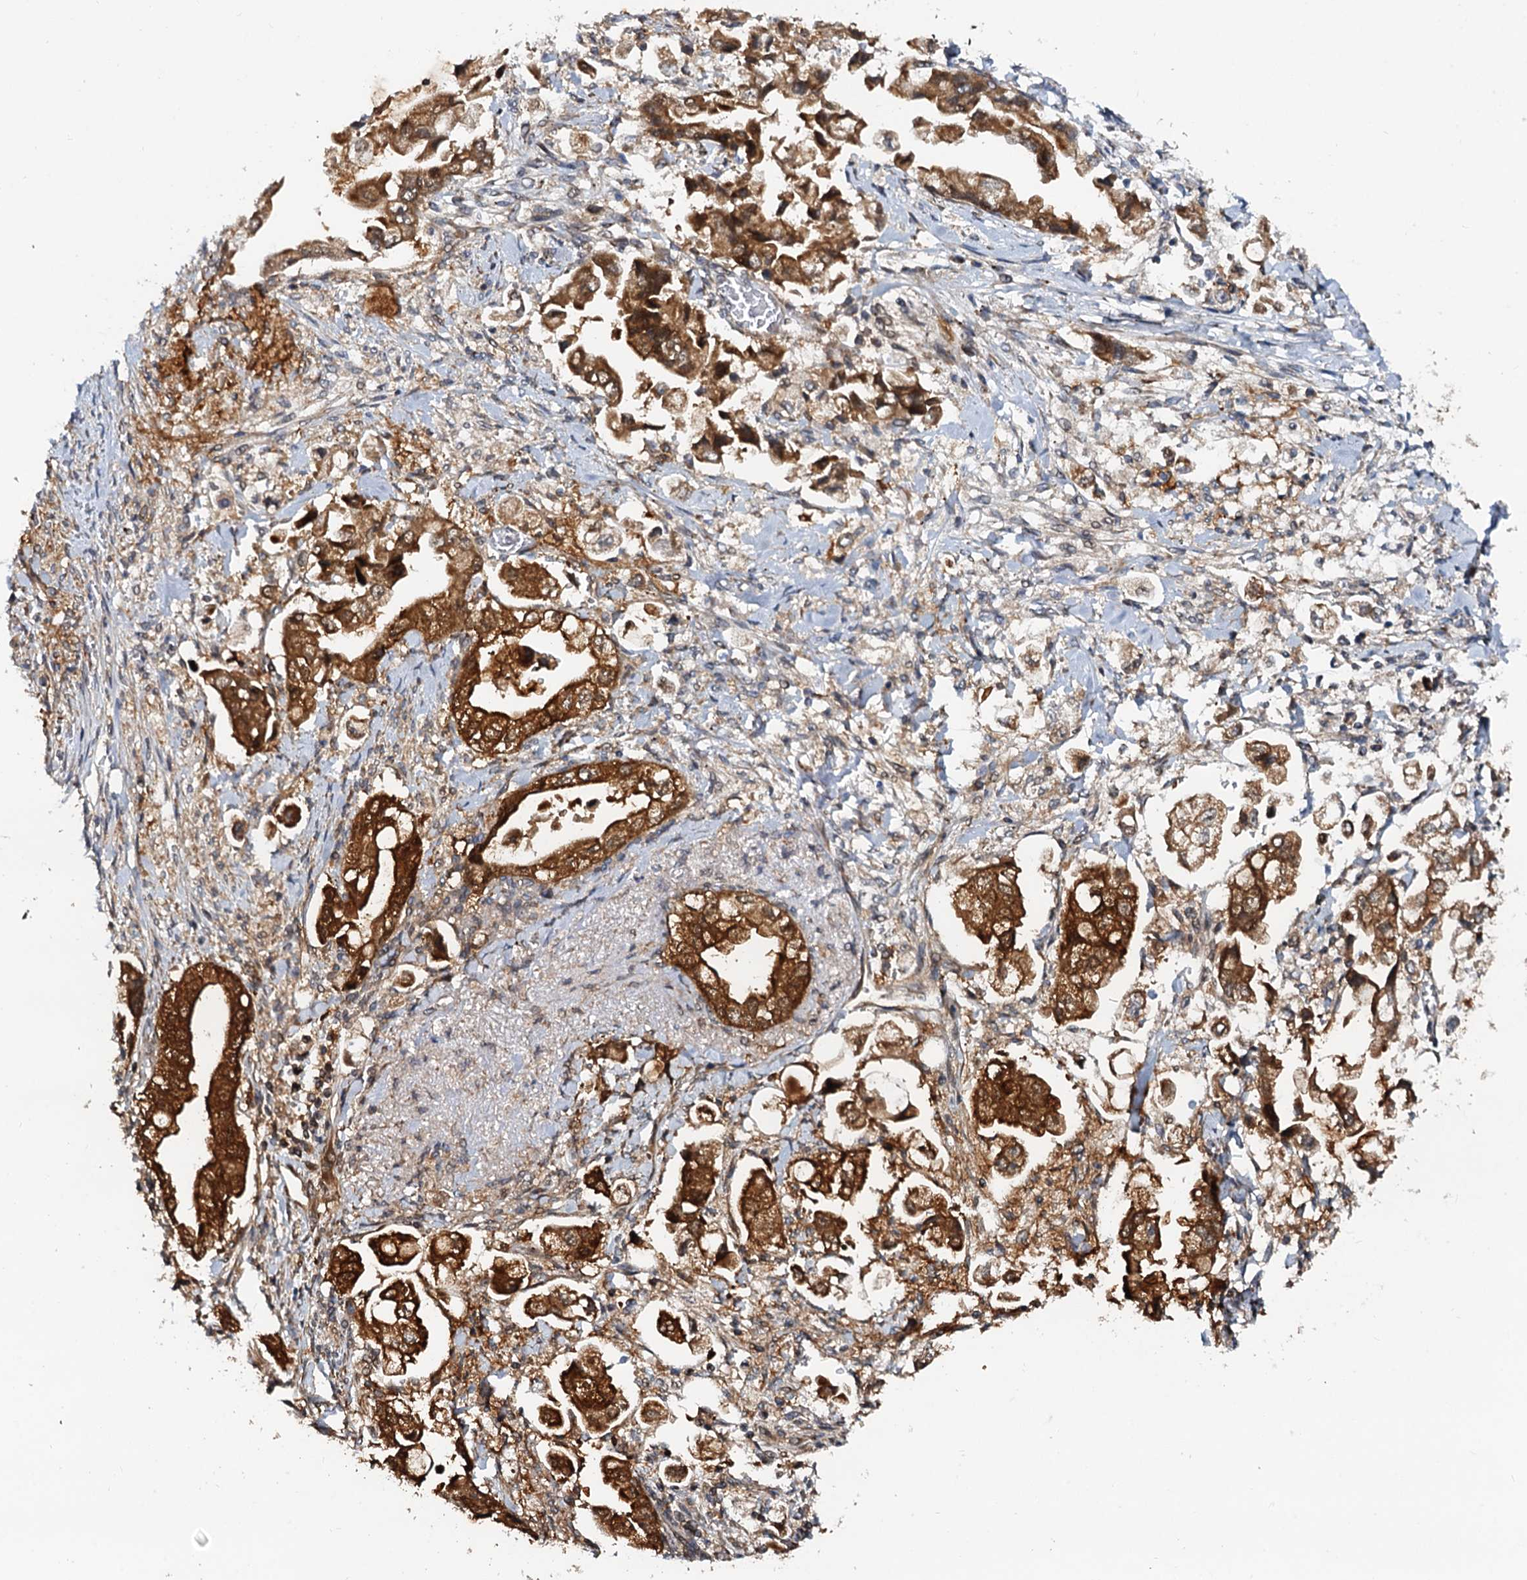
{"staining": {"intensity": "strong", "quantity": ">75%", "location": "cytoplasmic/membranous"}, "tissue": "stomach cancer", "cell_type": "Tumor cells", "image_type": "cancer", "snomed": [{"axis": "morphology", "description": "Adenocarcinoma, NOS"}, {"axis": "topography", "description": "Stomach"}], "caption": "Immunohistochemistry (IHC) of stomach cancer displays high levels of strong cytoplasmic/membranous staining in about >75% of tumor cells.", "gene": "AAGAB", "patient": {"sex": "male", "age": 62}}